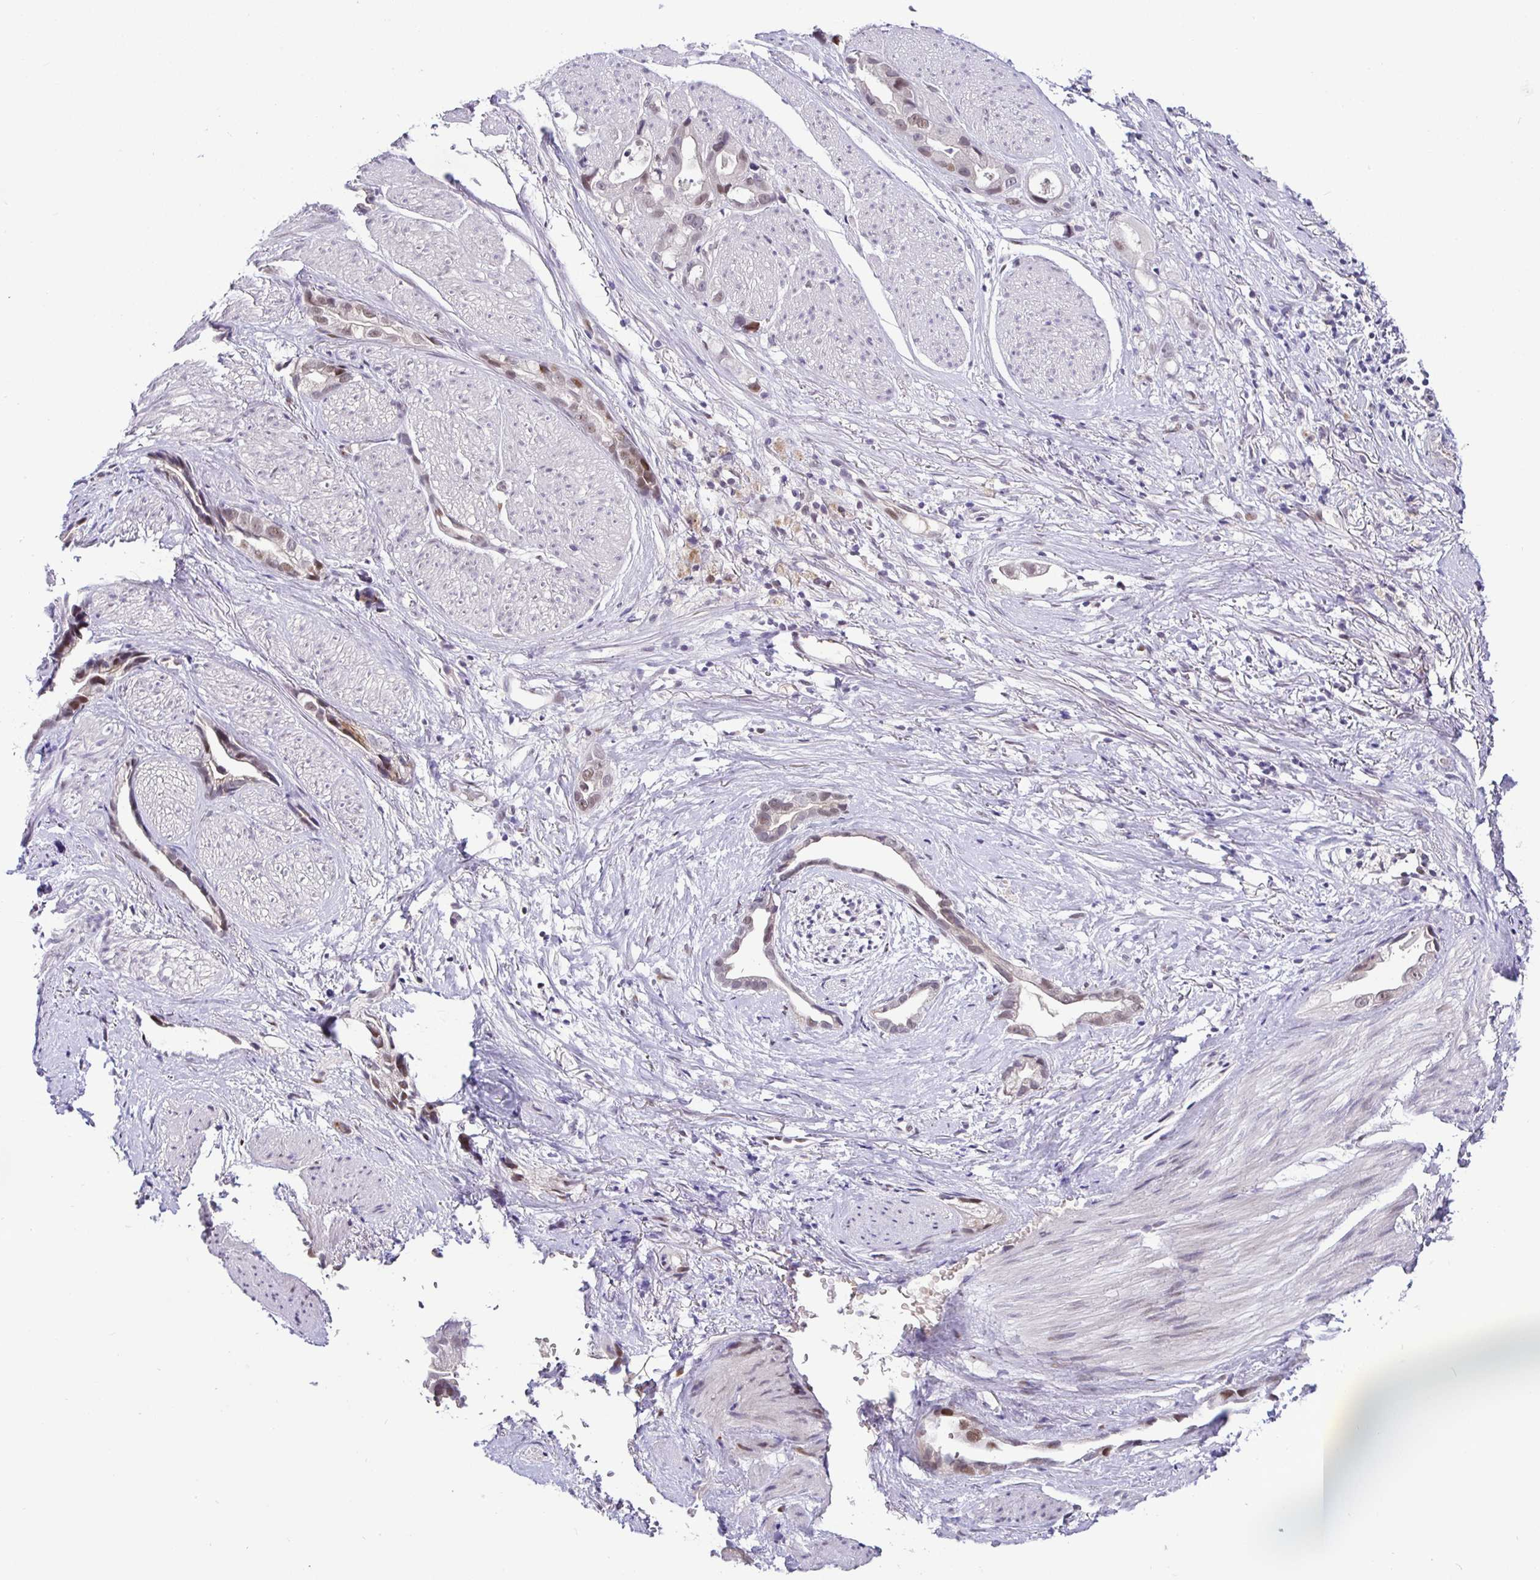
{"staining": {"intensity": "moderate", "quantity": "<25%", "location": "nuclear"}, "tissue": "stomach cancer", "cell_type": "Tumor cells", "image_type": "cancer", "snomed": [{"axis": "morphology", "description": "Adenocarcinoma, NOS"}, {"axis": "topography", "description": "Stomach"}], "caption": "The photomicrograph reveals a brown stain indicating the presence of a protein in the nuclear of tumor cells in stomach cancer (adenocarcinoma).", "gene": "NUP188", "patient": {"sex": "male", "age": 55}}